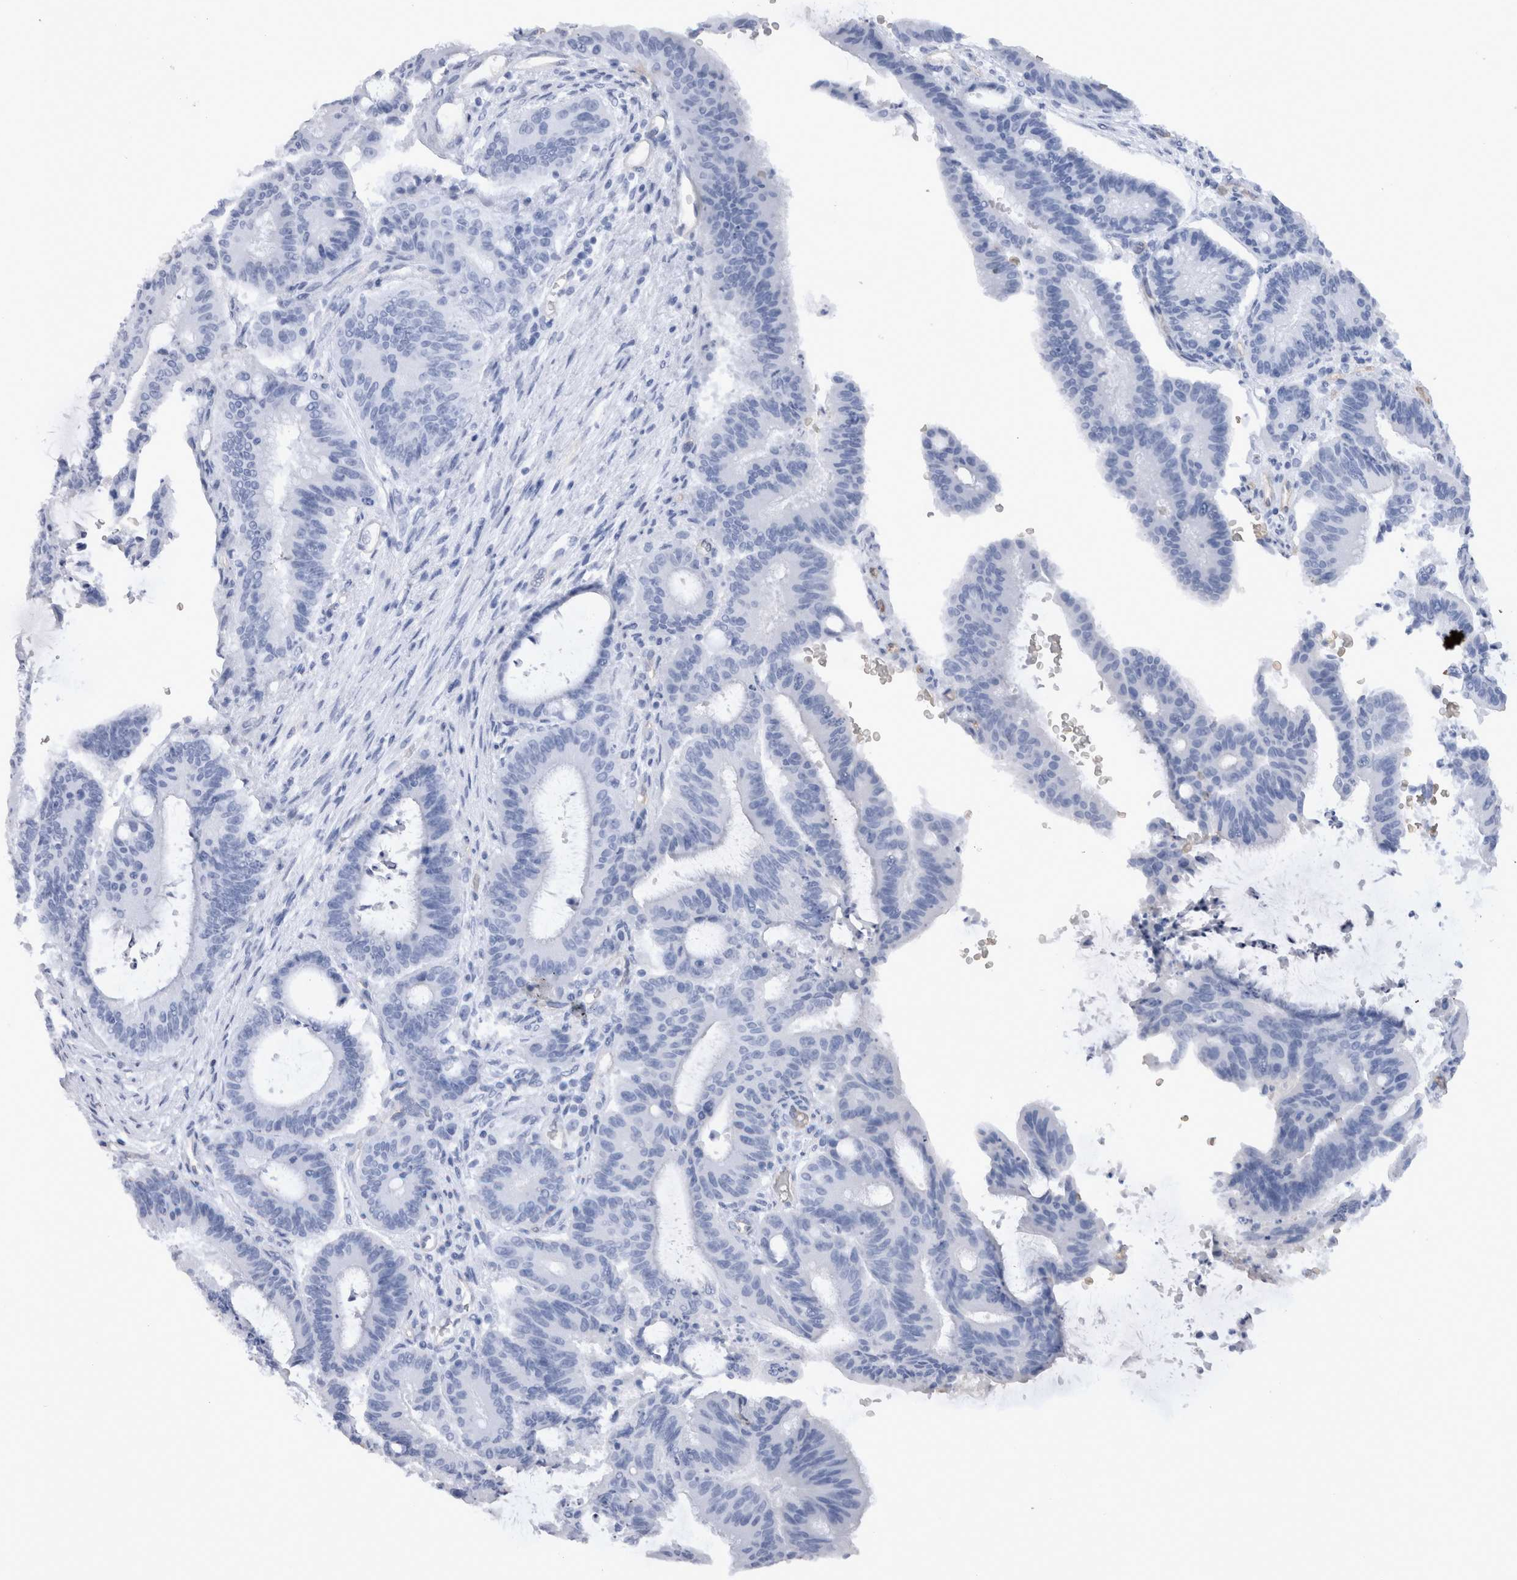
{"staining": {"intensity": "negative", "quantity": "none", "location": "none"}, "tissue": "liver cancer", "cell_type": "Tumor cells", "image_type": "cancer", "snomed": [{"axis": "morphology", "description": "Cholangiocarcinoma"}, {"axis": "topography", "description": "Liver"}], "caption": "Protein analysis of cholangiocarcinoma (liver) exhibits no significant staining in tumor cells. (DAB (3,3'-diaminobenzidine) IHC with hematoxylin counter stain).", "gene": "IL17RC", "patient": {"sex": "female", "age": 73}}